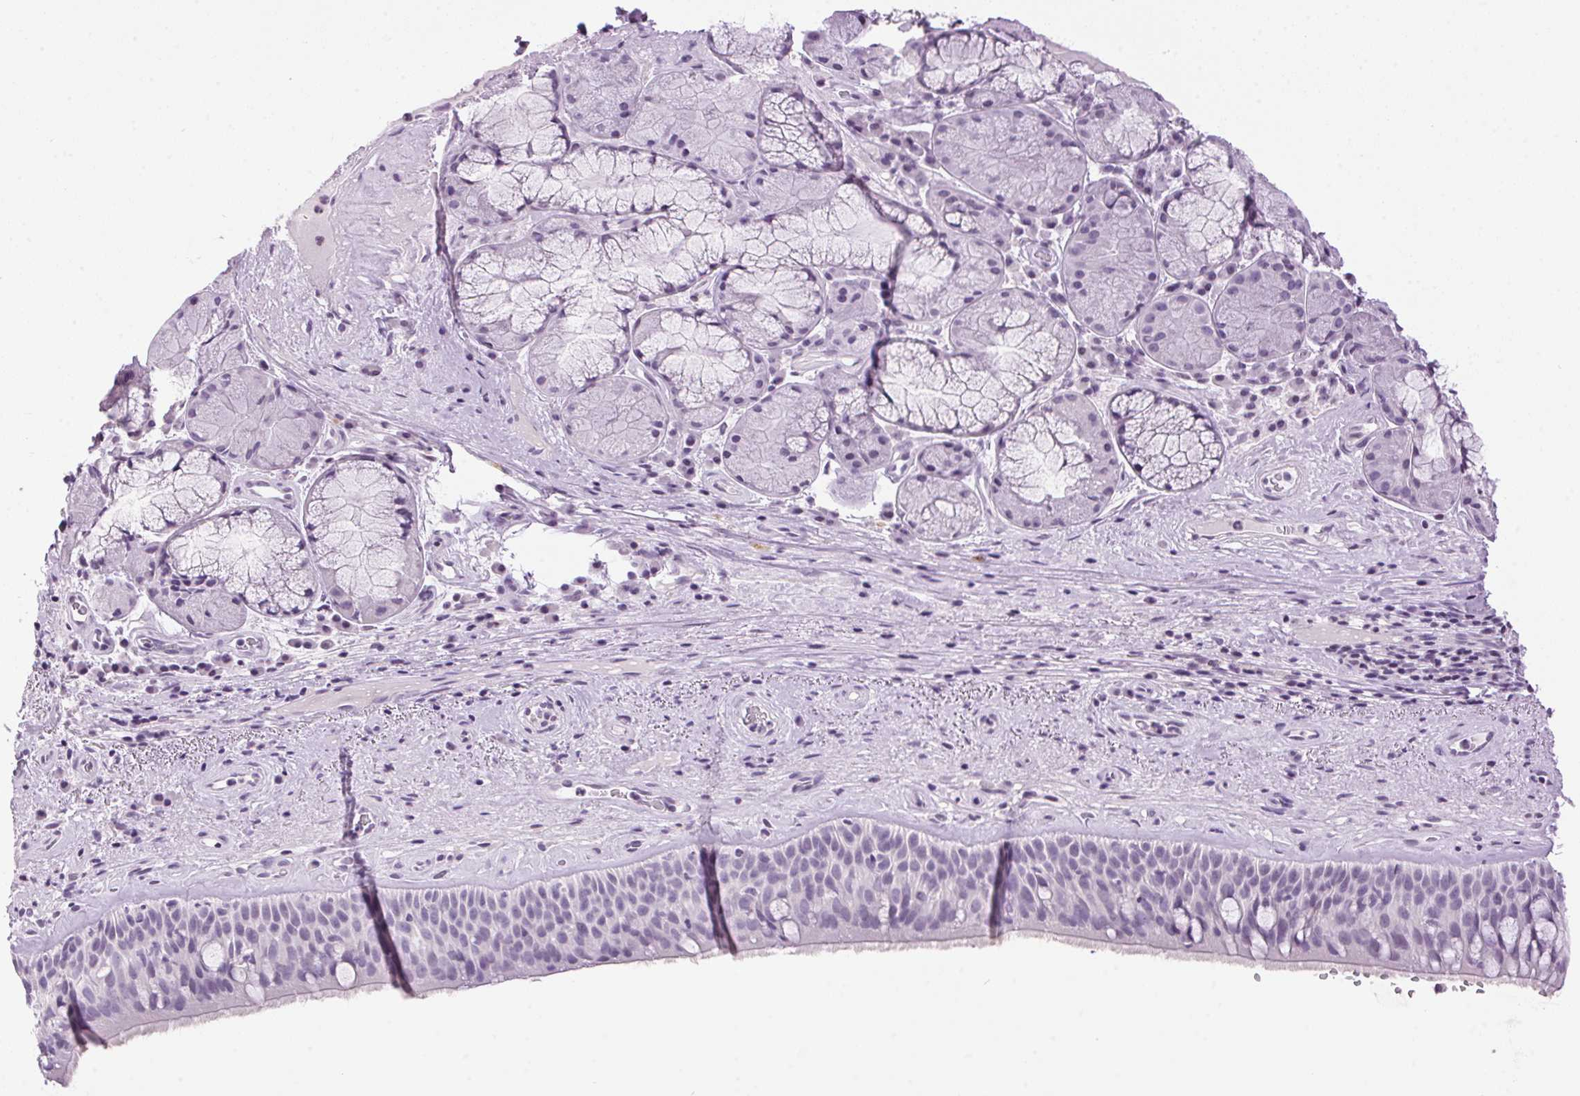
{"staining": {"intensity": "negative", "quantity": "none", "location": "none"}, "tissue": "bronchus", "cell_type": "Respiratory epithelial cells", "image_type": "normal", "snomed": [{"axis": "morphology", "description": "Normal tissue, NOS"}, {"axis": "topography", "description": "Bronchus"}], "caption": "The micrograph shows no significant staining in respiratory epithelial cells of bronchus. (DAB (3,3'-diaminobenzidine) immunohistochemistry (IHC), high magnification).", "gene": "TMEM88B", "patient": {"sex": "male", "age": 48}}